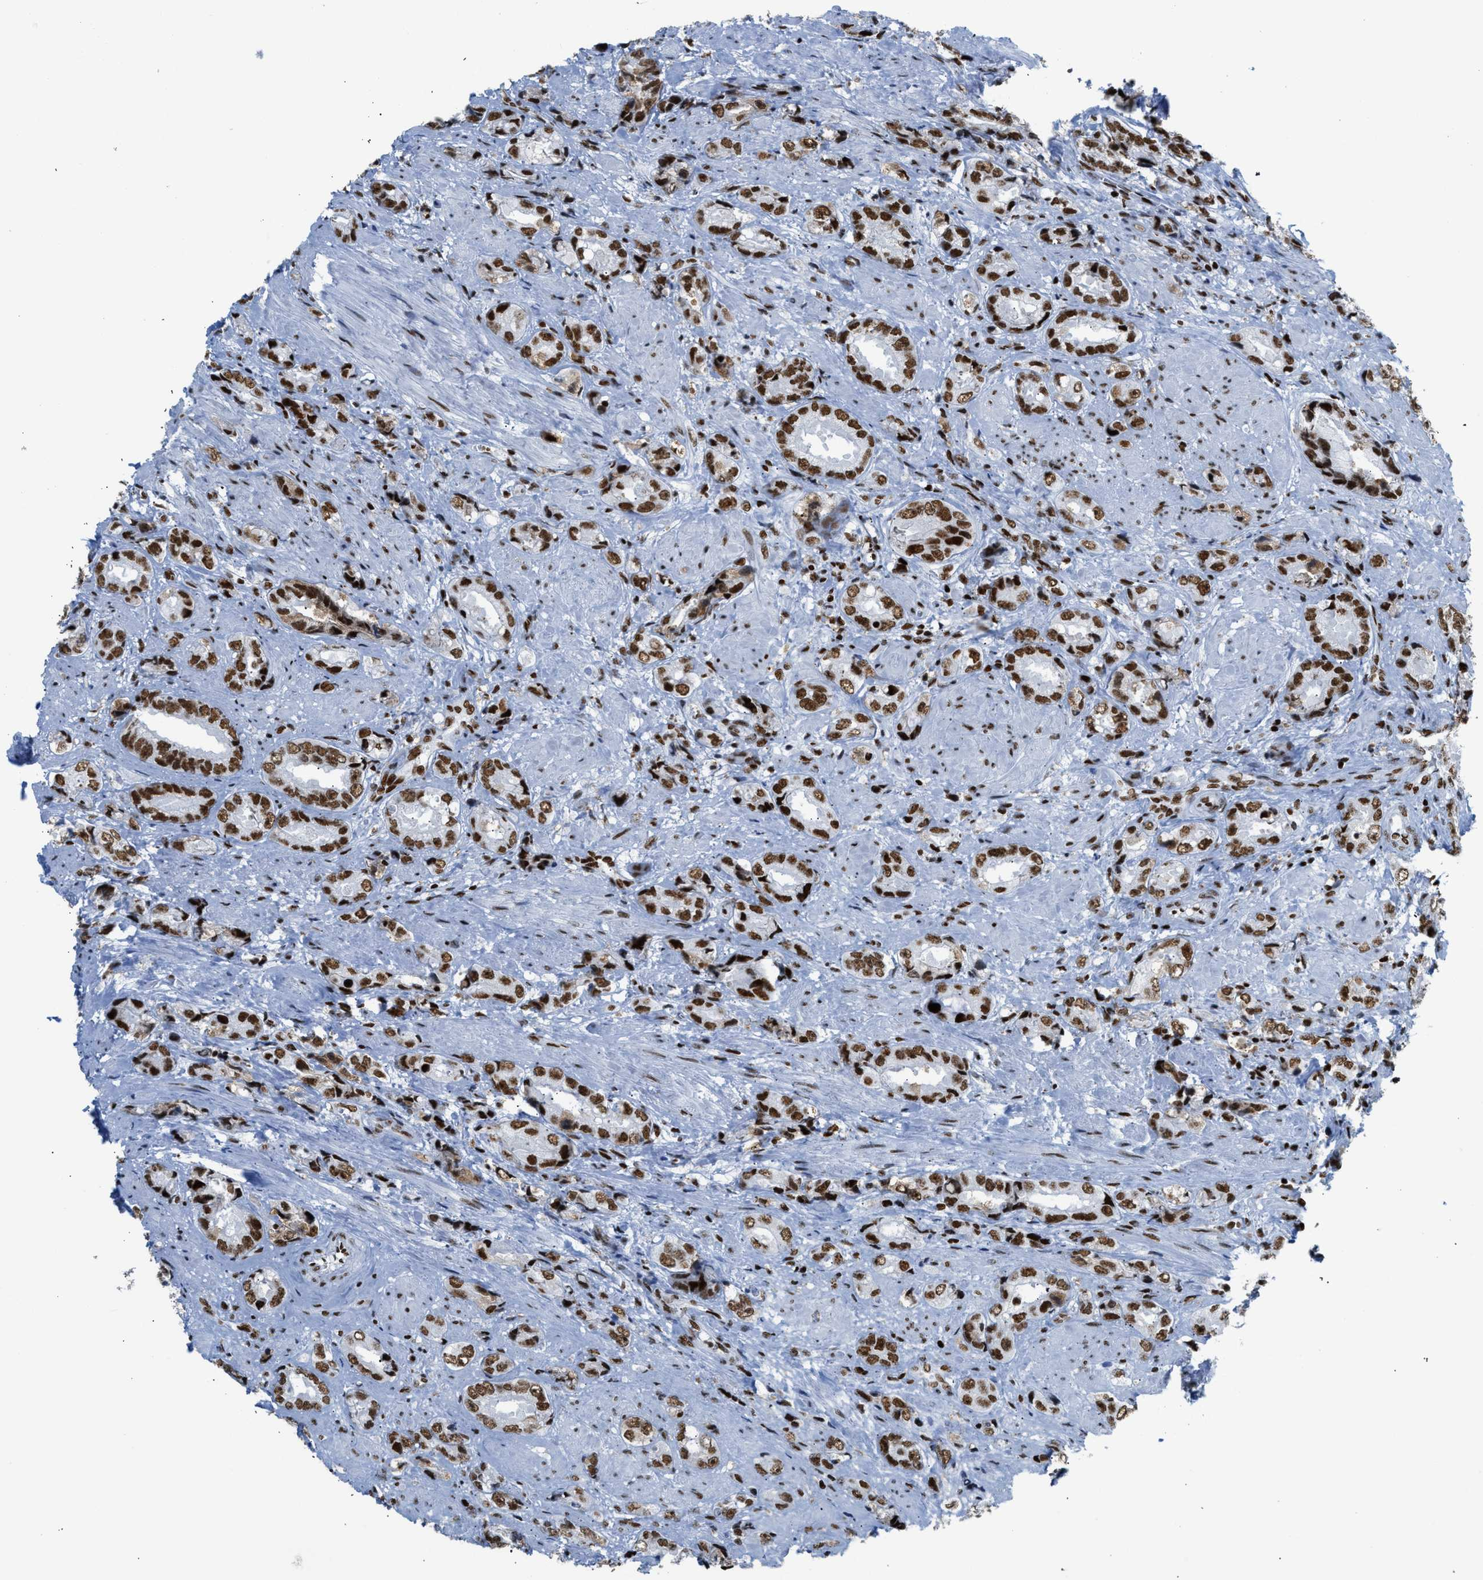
{"staining": {"intensity": "strong", "quantity": ">75%", "location": "nuclear"}, "tissue": "prostate cancer", "cell_type": "Tumor cells", "image_type": "cancer", "snomed": [{"axis": "morphology", "description": "Adenocarcinoma, High grade"}, {"axis": "topography", "description": "Prostate"}], "caption": "Prostate cancer stained for a protein demonstrates strong nuclear positivity in tumor cells.", "gene": "PIF1", "patient": {"sex": "male", "age": 61}}